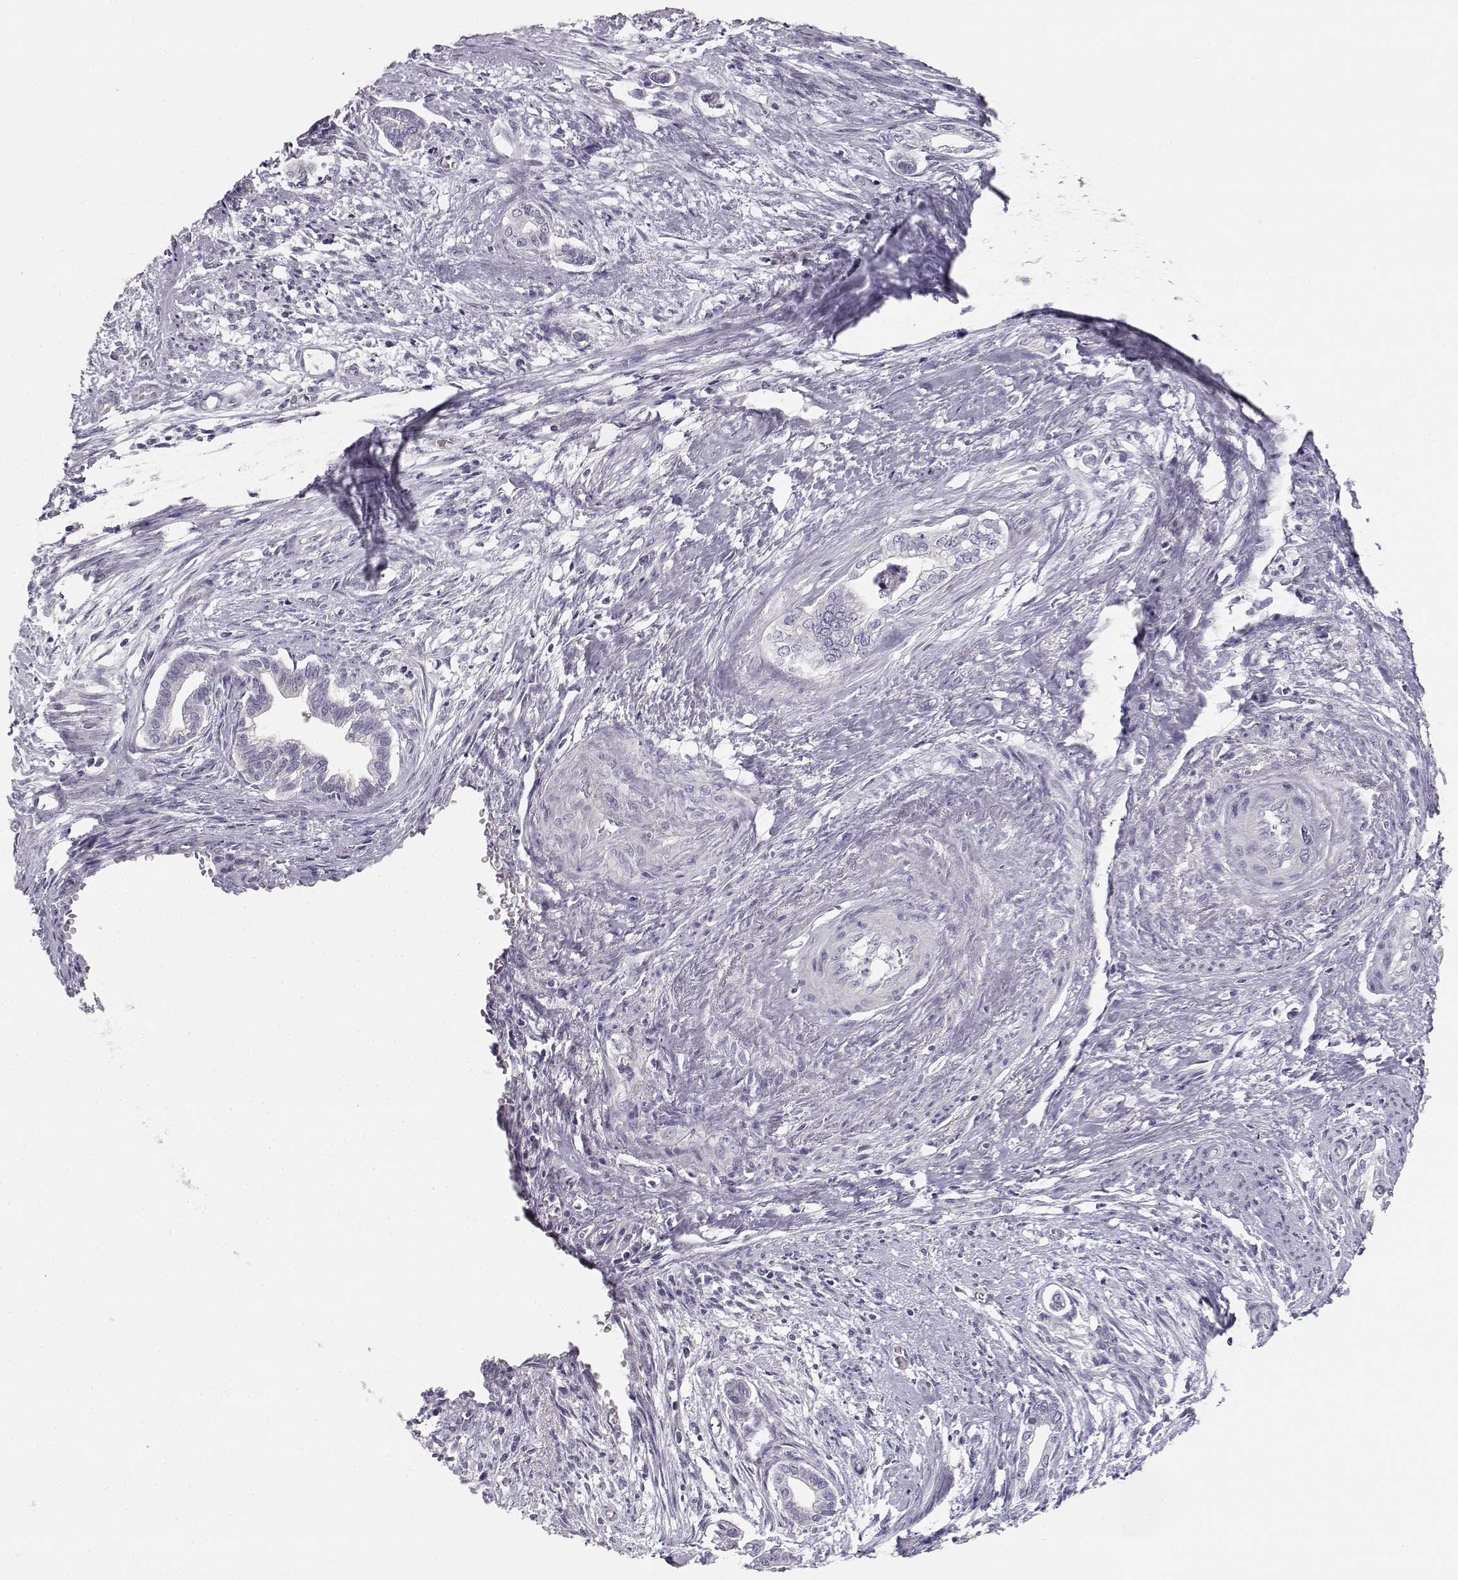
{"staining": {"intensity": "negative", "quantity": "none", "location": "none"}, "tissue": "cervical cancer", "cell_type": "Tumor cells", "image_type": "cancer", "snomed": [{"axis": "morphology", "description": "Adenocarcinoma, NOS"}, {"axis": "topography", "description": "Cervix"}], "caption": "There is no significant positivity in tumor cells of cervical adenocarcinoma.", "gene": "MYCBPAP", "patient": {"sex": "female", "age": 62}}